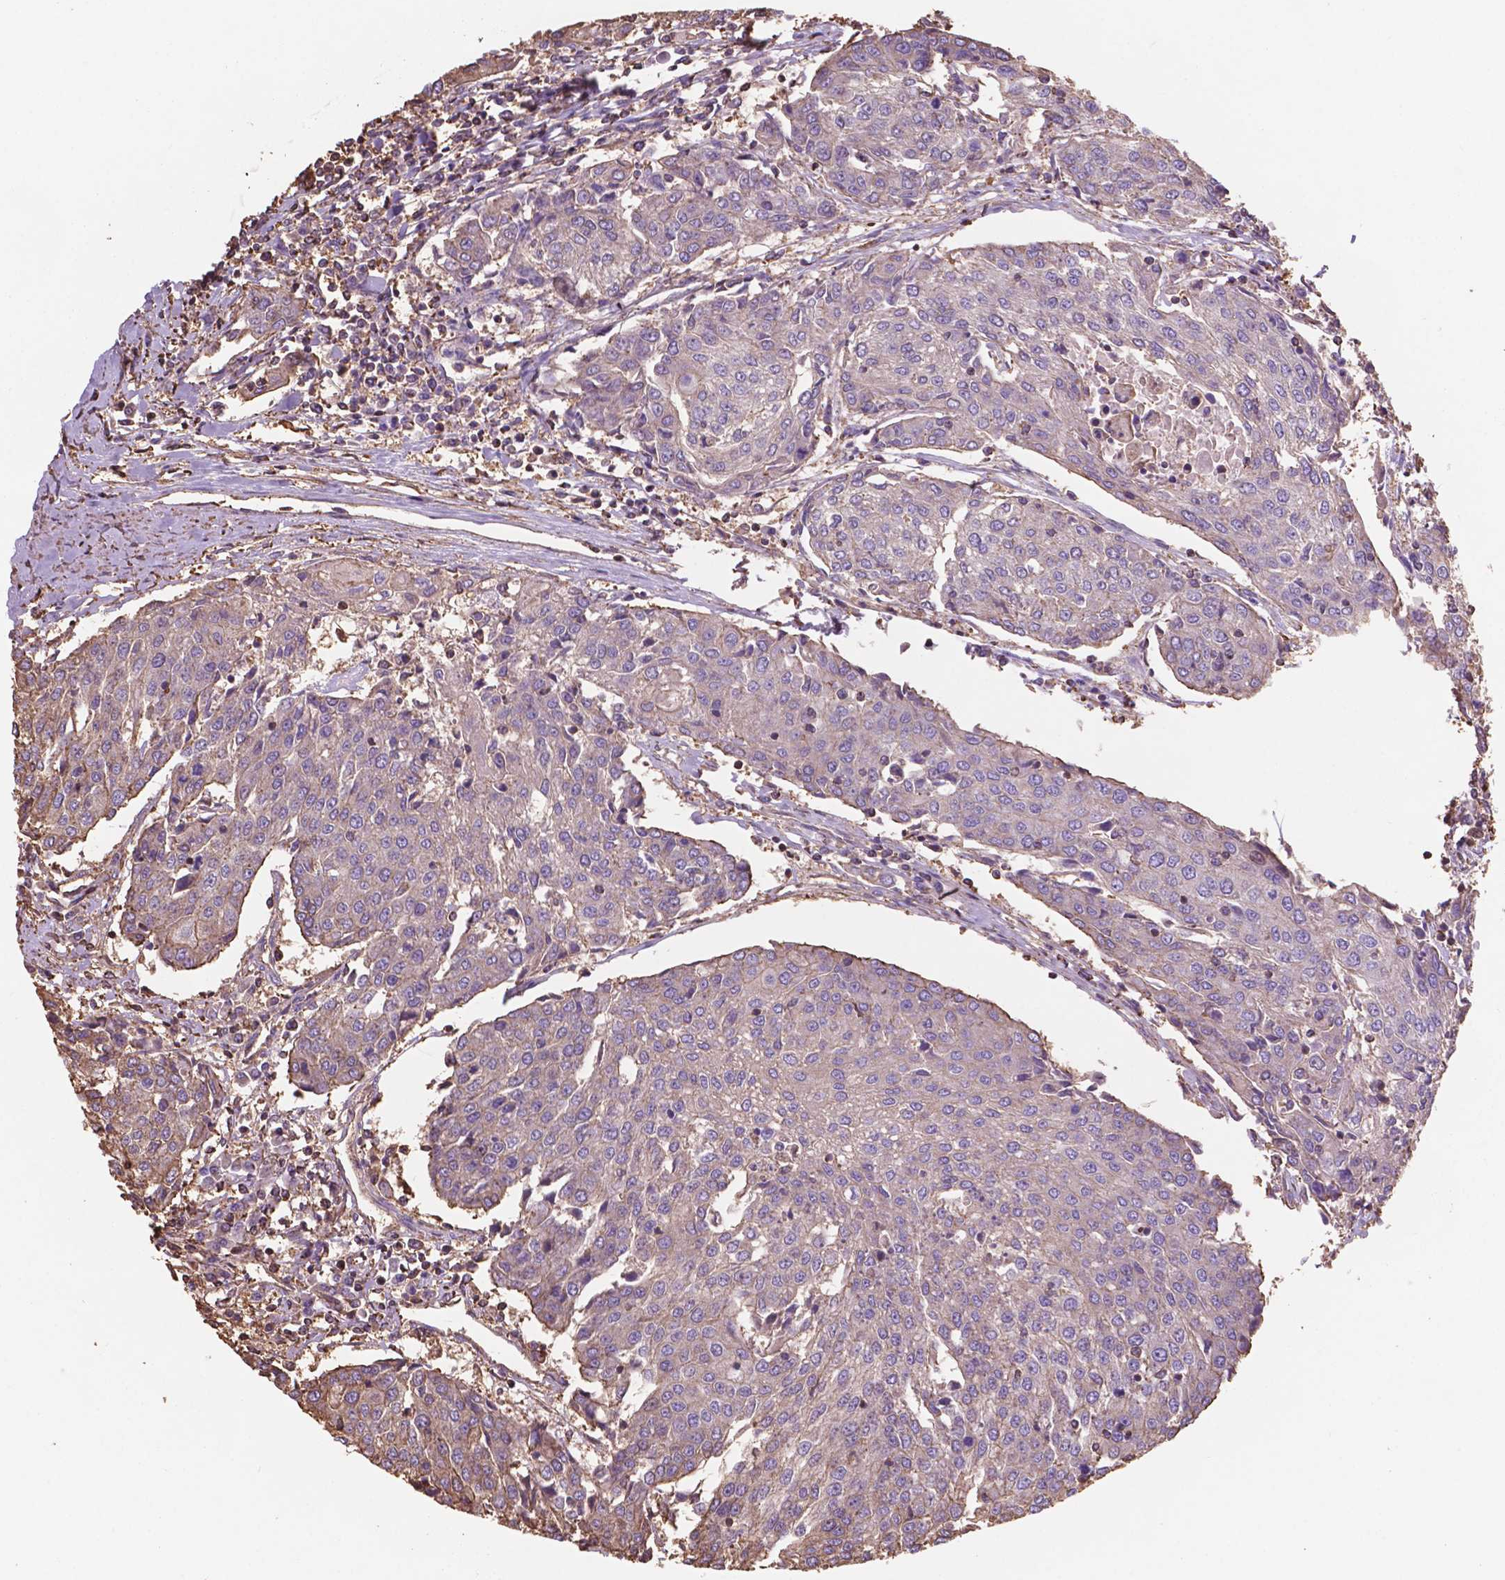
{"staining": {"intensity": "negative", "quantity": "none", "location": "none"}, "tissue": "urothelial cancer", "cell_type": "Tumor cells", "image_type": "cancer", "snomed": [{"axis": "morphology", "description": "Urothelial carcinoma, High grade"}, {"axis": "topography", "description": "Urinary bladder"}], "caption": "A high-resolution micrograph shows IHC staining of urothelial cancer, which displays no significant expression in tumor cells.", "gene": "NIPA2", "patient": {"sex": "female", "age": 85}}